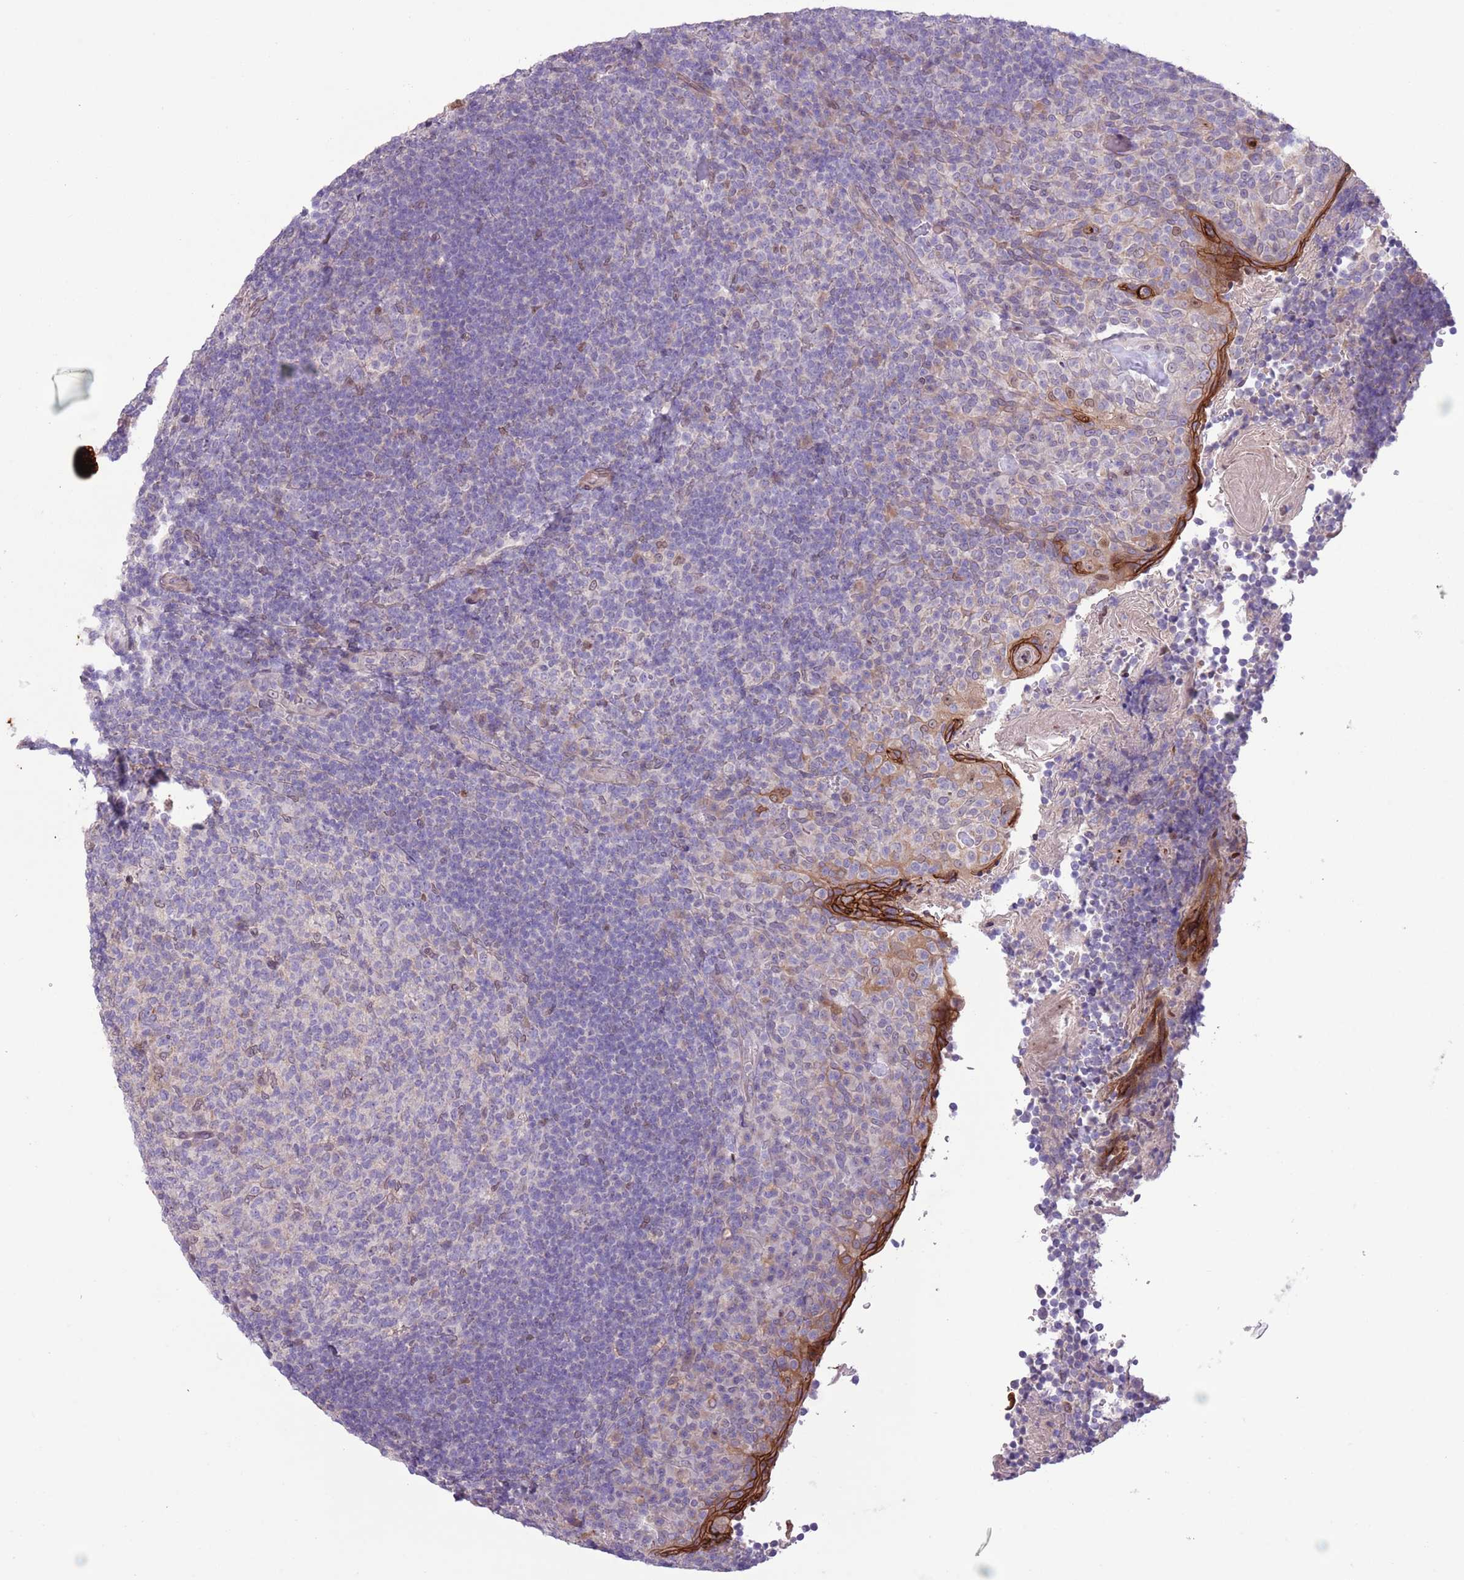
{"staining": {"intensity": "negative", "quantity": "none", "location": "none"}, "tissue": "tonsil", "cell_type": "Germinal center cells", "image_type": "normal", "snomed": [{"axis": "morphology", "description": "Normal tissue, NOS"}, {"axis": "topography", "description": "Tonsil"}], "caption": "Immunohistochemistry of normal human tonsil exhibits no expression in germinal center cells.", "gene": "CCND2", "patient": {"sex": "female", "age": 10}}